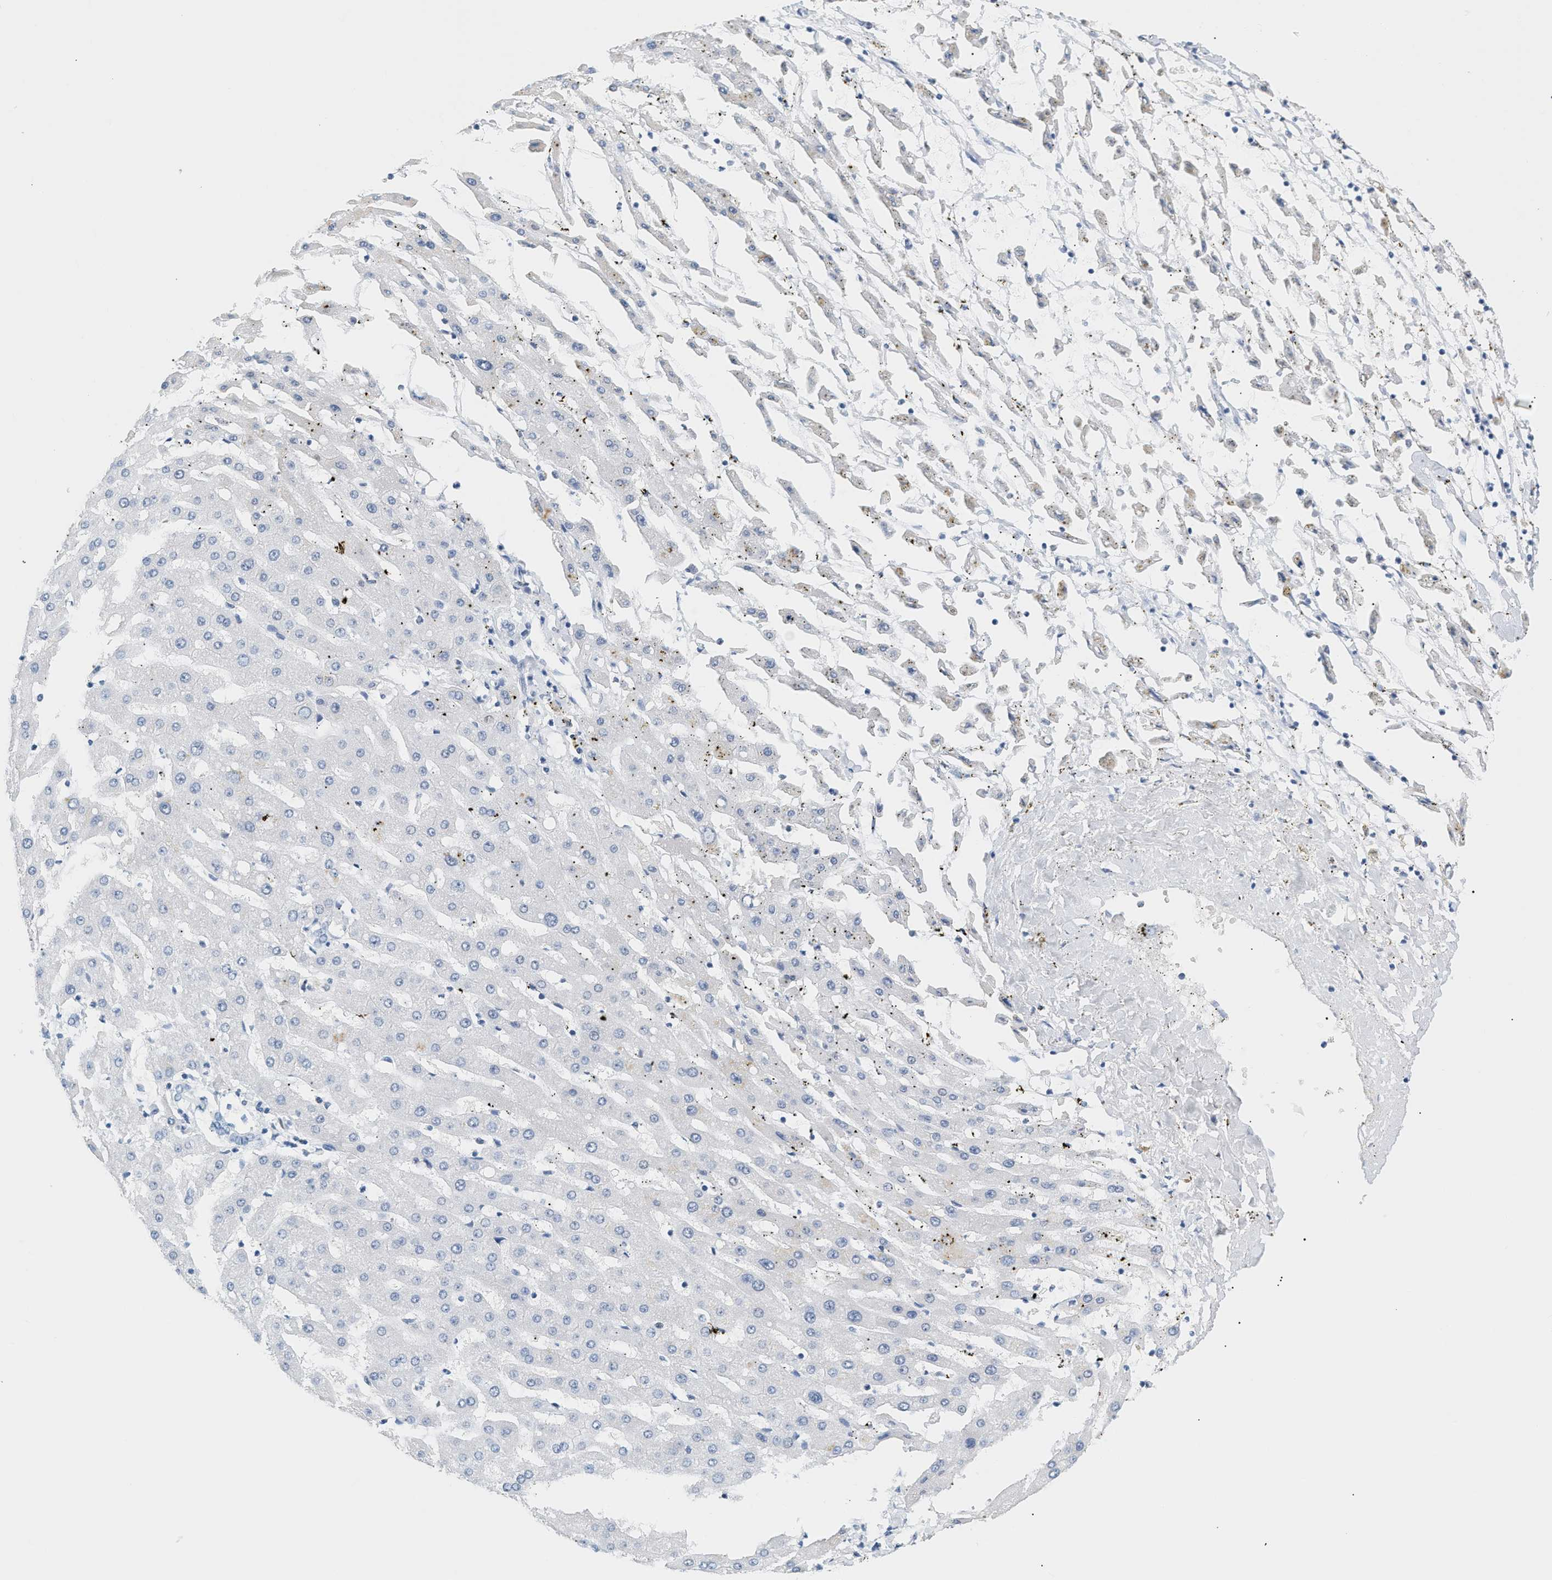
{"staining": {"intensity": "negative", "quantity": "none", "location": "none"}, "tissue": "liver cancer", "cell_type": "Tumor cells", "image_type": "cancer", "snomed": [{"axis": "morphology", "description": "Carcinoma, Hepatocellular, NOS"}, {"axis": "topography", "description": "Liver"}], "caption": "A histopathology image of hepatocellular carcinoma (liver) stained for a protein reveals no brown staining in tumor cells.", "gene": "MCM7", "patient": {"sex": "male", "age": 72}}